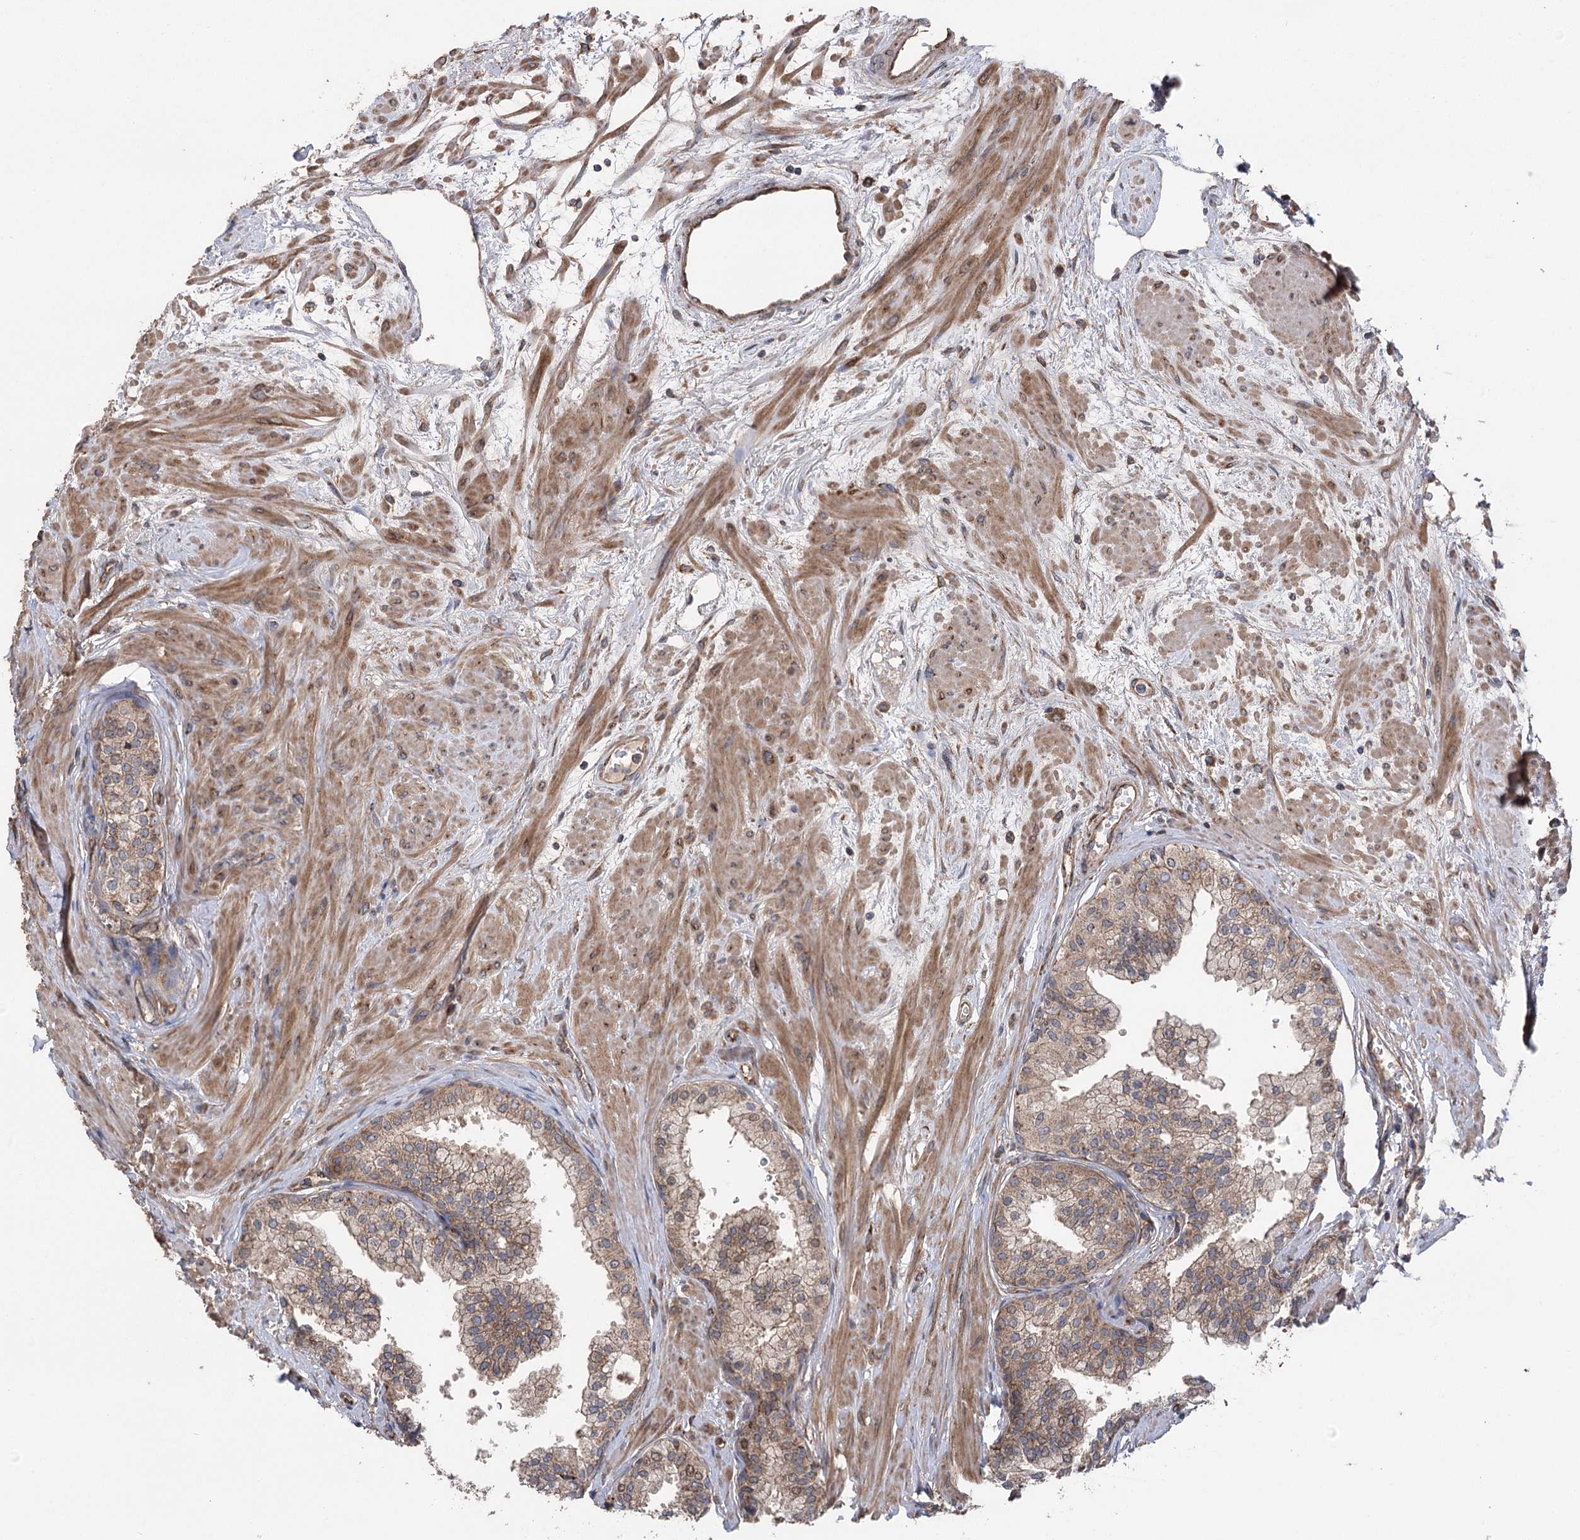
{"staining": {"intensity": "moderate", "quantity": ">75%", "location": "cytoplasmic/membranous"}, "tissue": "prostate", "cell_type": "Glandular cells", "image_type": "normal", "snomed": [{"axis": "morphology", "description": "Normal tissue, NOS"}, {"axis": "topography", "description": "Prostate"}], "caption": "Protein positivity by IHC shows moderate cytoplasmic/membranous staining in about >75% of glandular cells in unremarkable prostate. (Brightfield microscopy of DAB IHC at high magnification).", "gene": "RWDD4", "patient": {"sex": "male", "age": 60}}